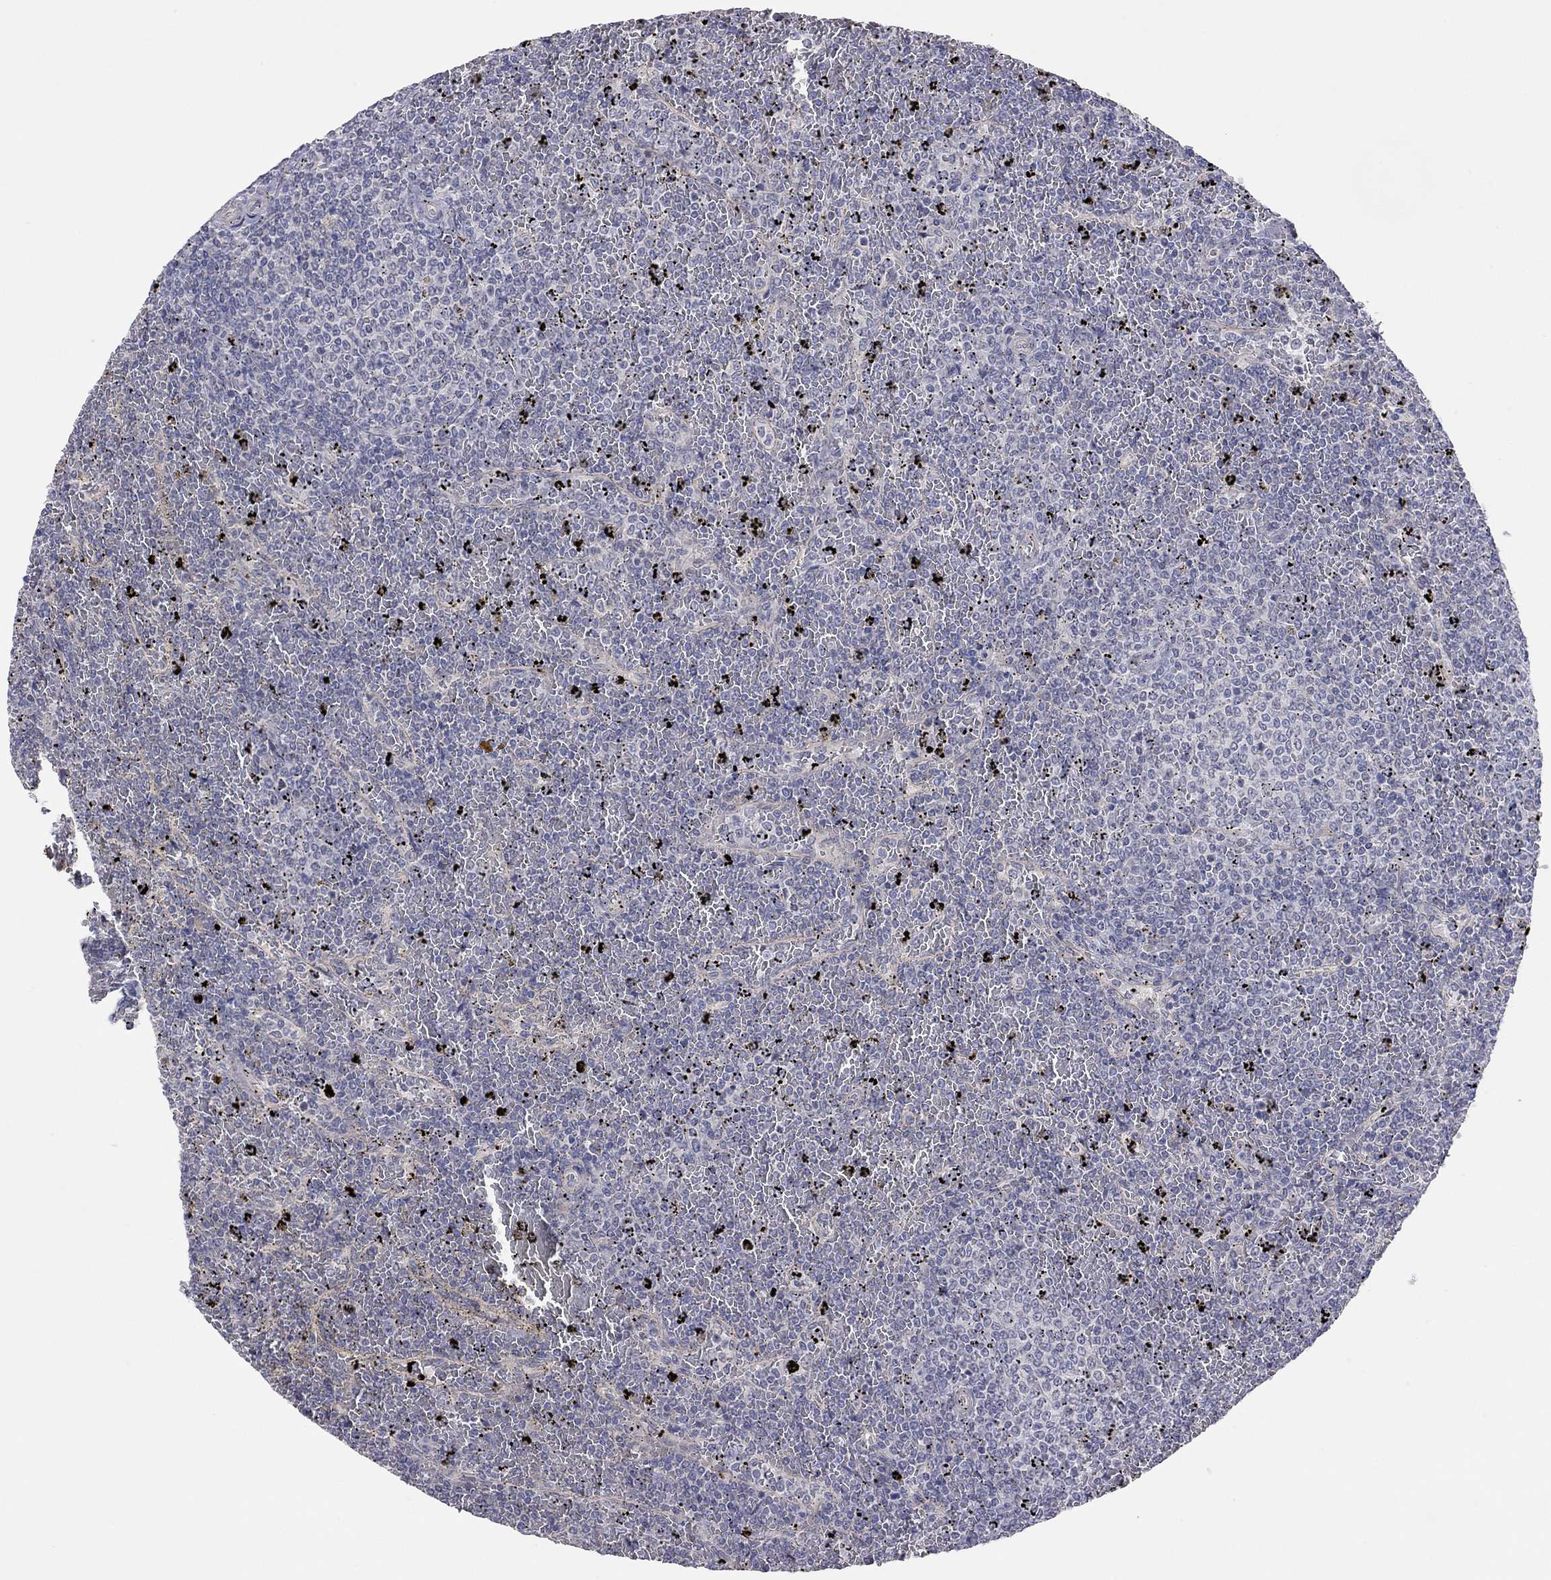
{"staining": {"intensity": "negative", "quantity": "none", "location": "none"}, "tissue": "lymphoma", "cell_type": "Tumor cells", "image_type": "cancer", "snomed": [{"axis": "morphology", "description": "Malignant lymphoma, non-Hodgkin's type, Low grade"}, {"axis": "topography", "description": "Spleen"}], "caption": "Tumor cells show no significant positivity in malignant lymphoma, non-Hodgkin's type (low-grade).", "gene": "KCNB1", "patient": {"sex": "female", "age": 77}}